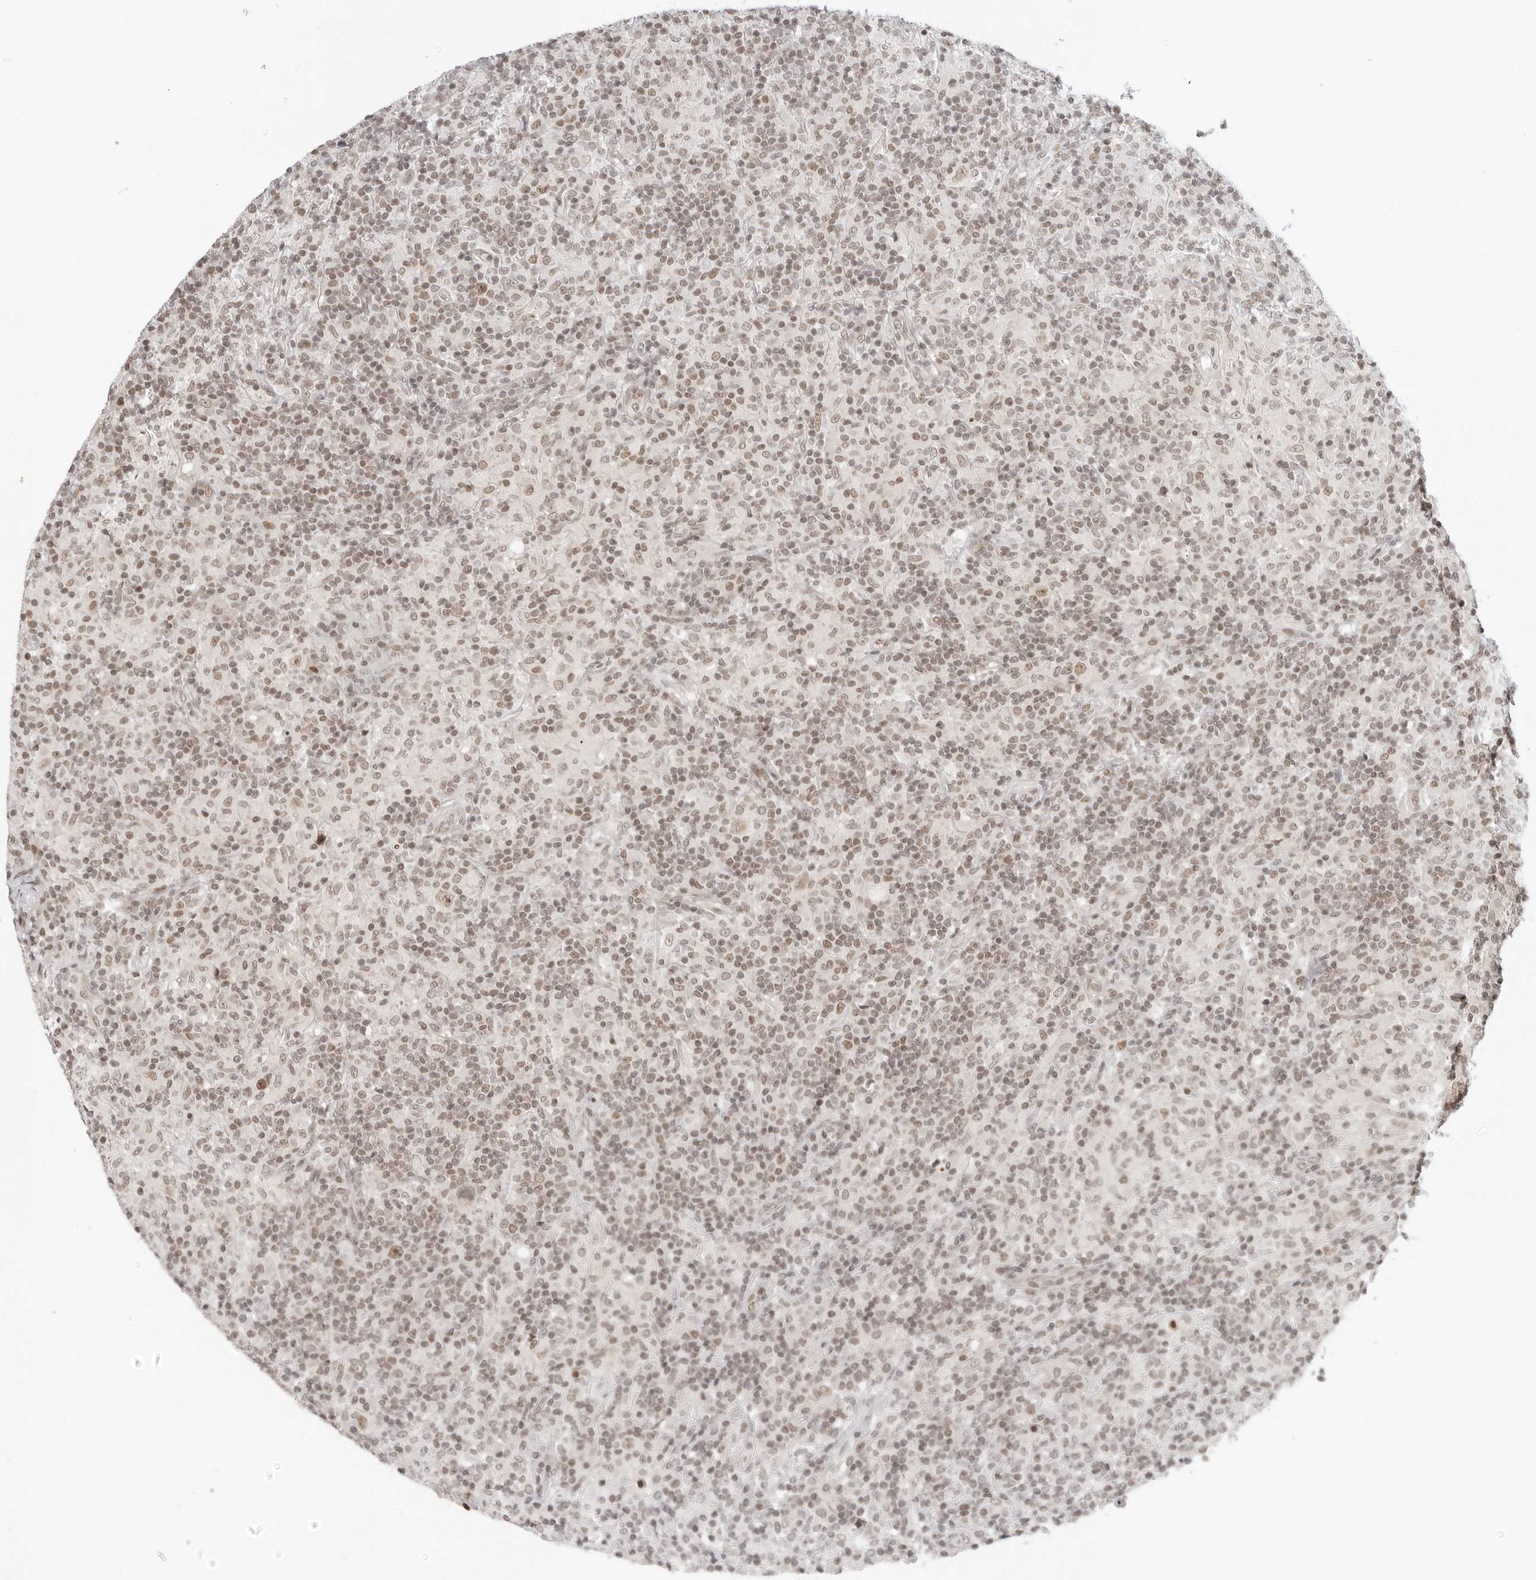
{"staining": {"intensity": "moderate", "quantity": "<25%", "location": "nuclear"}, "tissue": "lymphoma", "cell_type": "Tumor cells", "image_type": "cancer", "snomed": [{"axis": "morphology", "description": "Hodgkin's disease, NOS"}, {"axis": "topography", "description": "Lymph node"}], "caption": "Brown immunohistochemical staining in lymphoma demonstrates moderate nuclear expression in about <25% of tumor cells.", "gene": "MSH6", "patient": {"sex": "male", "age": 70}}